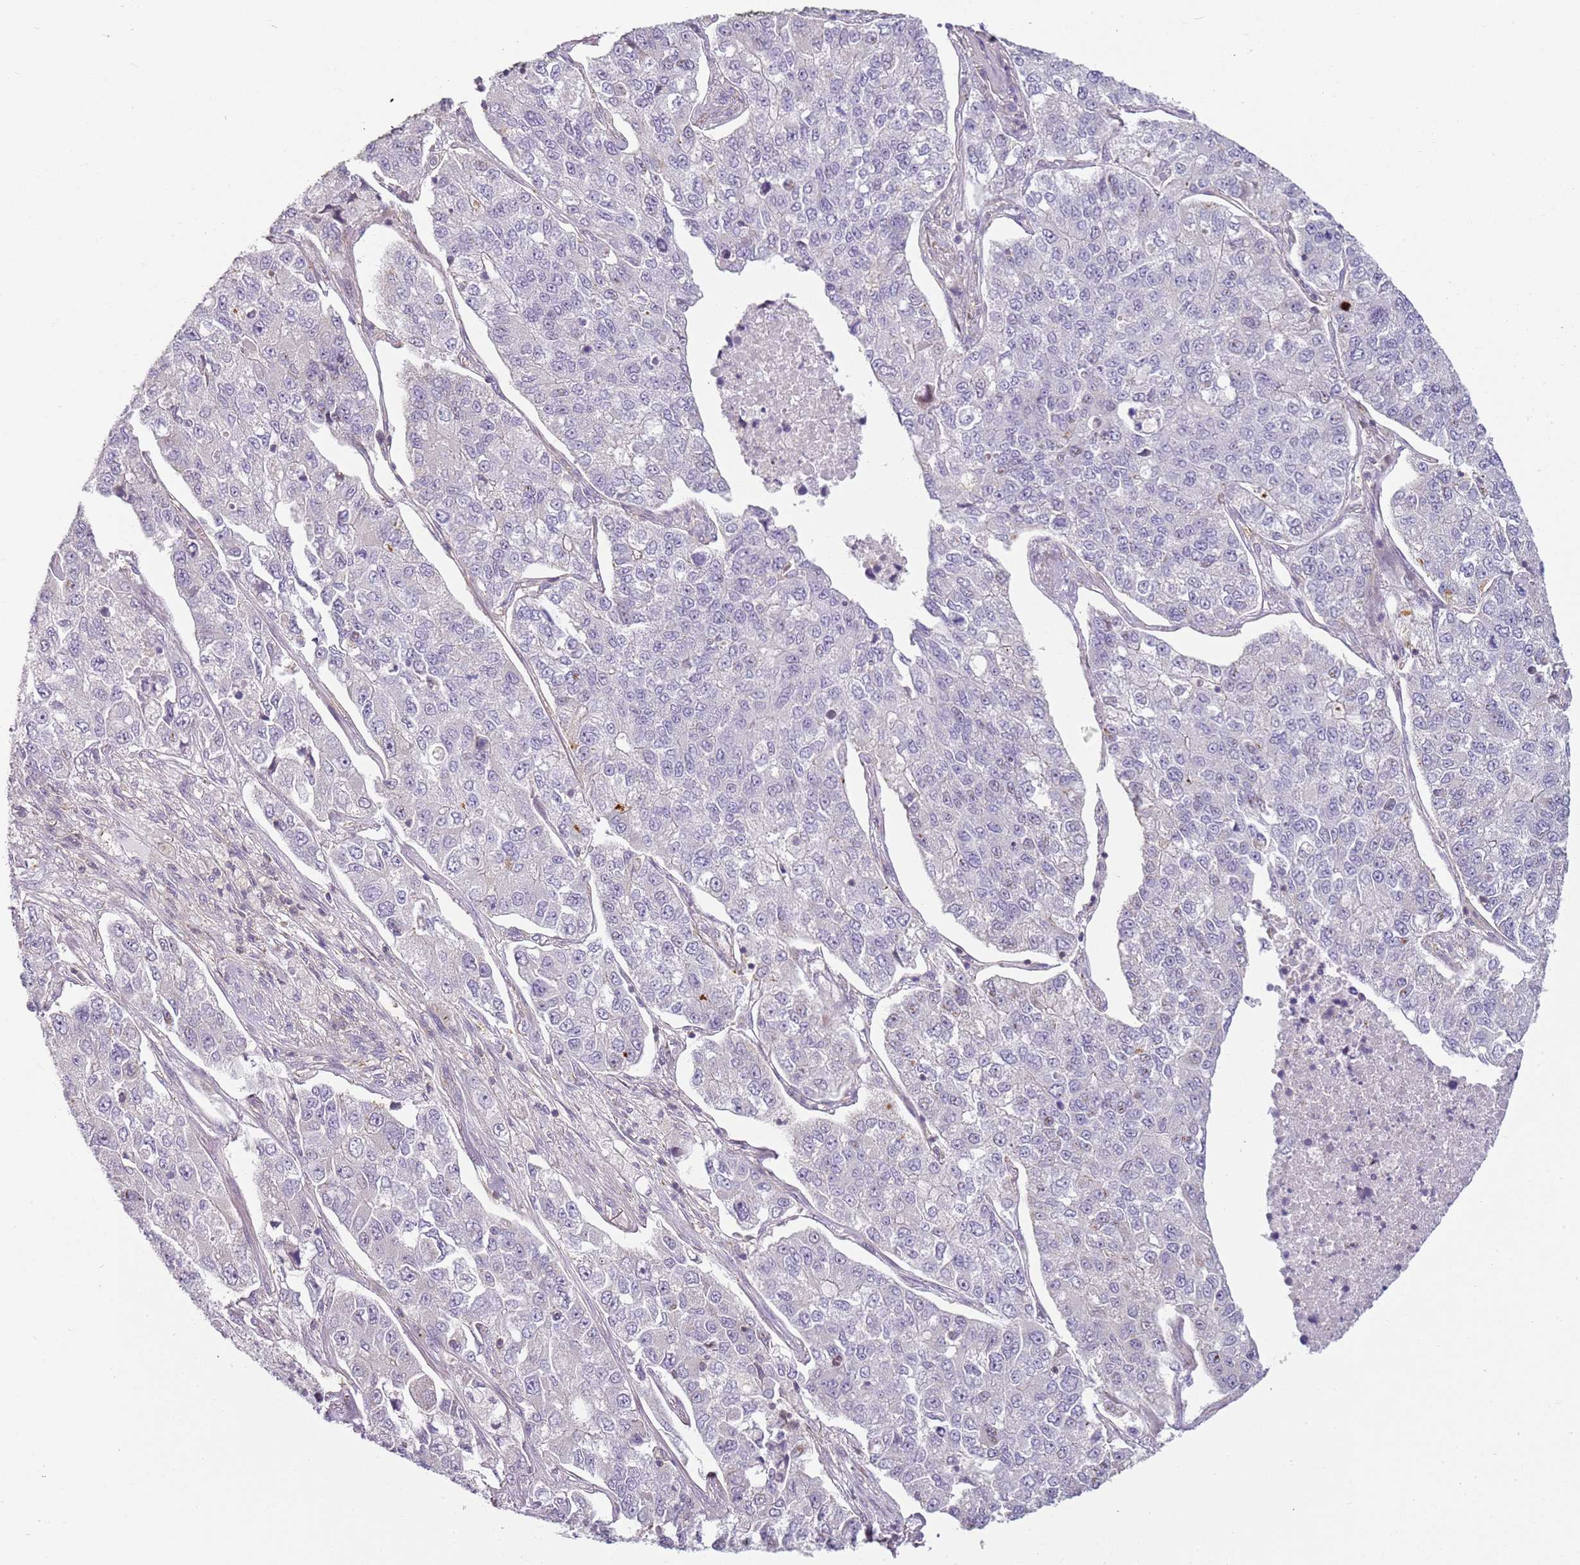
{"staining": {"intensity": "negative", "quantity": "none", "location": "none"}, "tissue": "lung cancer", "cell_type": "Tumor cells", "image_type": "cancer", "snomed": [{"axis": "morphology", "description": "Adenocarcinoma, NOS"}, {"axis": "topography", "description": "Lung"}], "caption": "This is an IHC histopathology image of human lung cancer. There is no expression in tumor cells.", "gene": "DEFB116", "patient": {"sex": "male", "age": 49}}